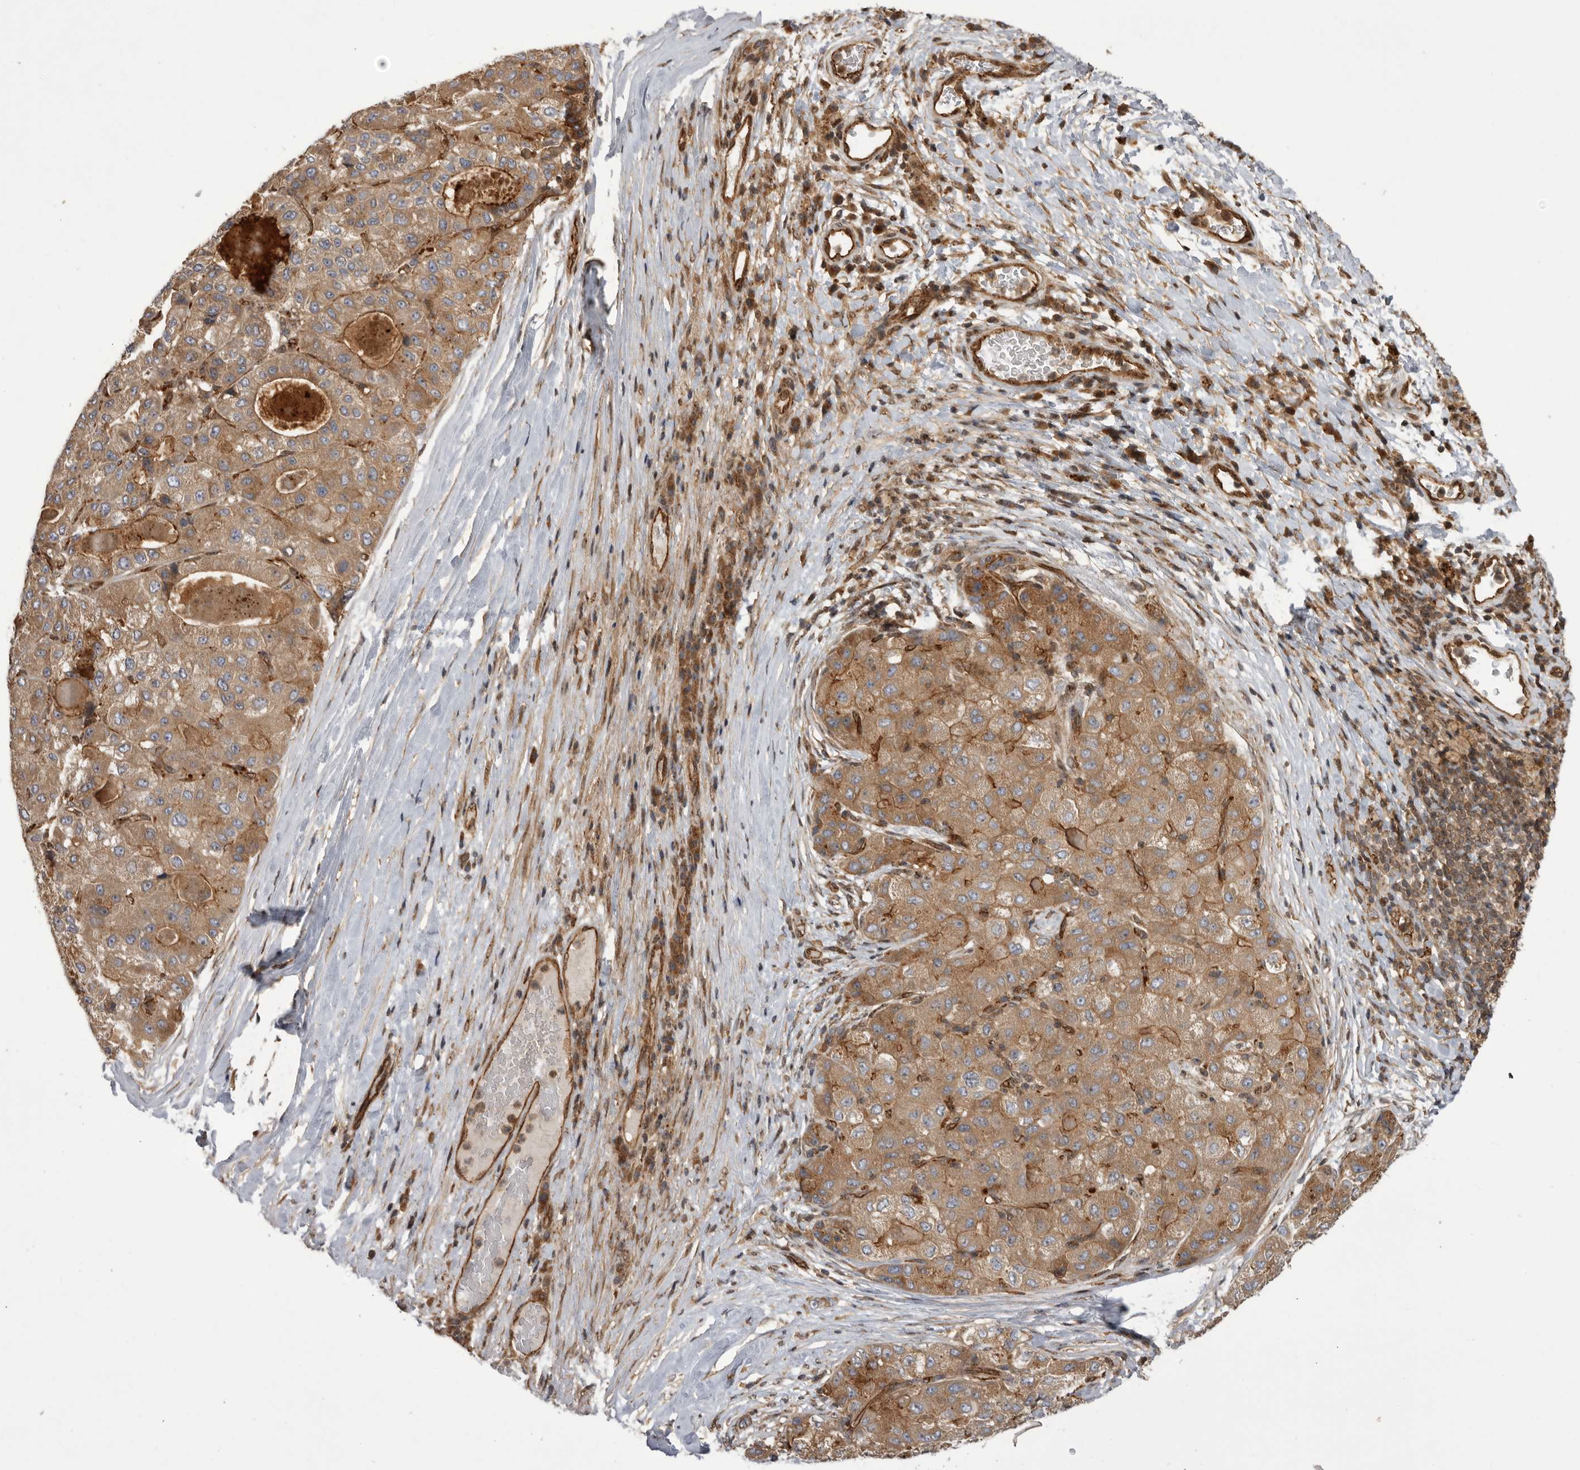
{"staining": {"intensity": "moderate", "quantity": ">75%", "location": "cytoplasmic/membranous"}, "tissue": "liver cancer", "cell_type": "Tumor cells", "image_type": "cancer", "snomed": [{"axis": "morphology", "description": "Carcinoma, Hepatocellular, NOS"}, {"axis": "topography", "description": "Liver"}], "caption": "Protein analysis of liver cancer tissue demonstrates moderate cytoplasmic/membranous positivity in about >75% of tumor cells.", "gene": "DHDDS", "patient": {"sex": "male", "age": 80}}